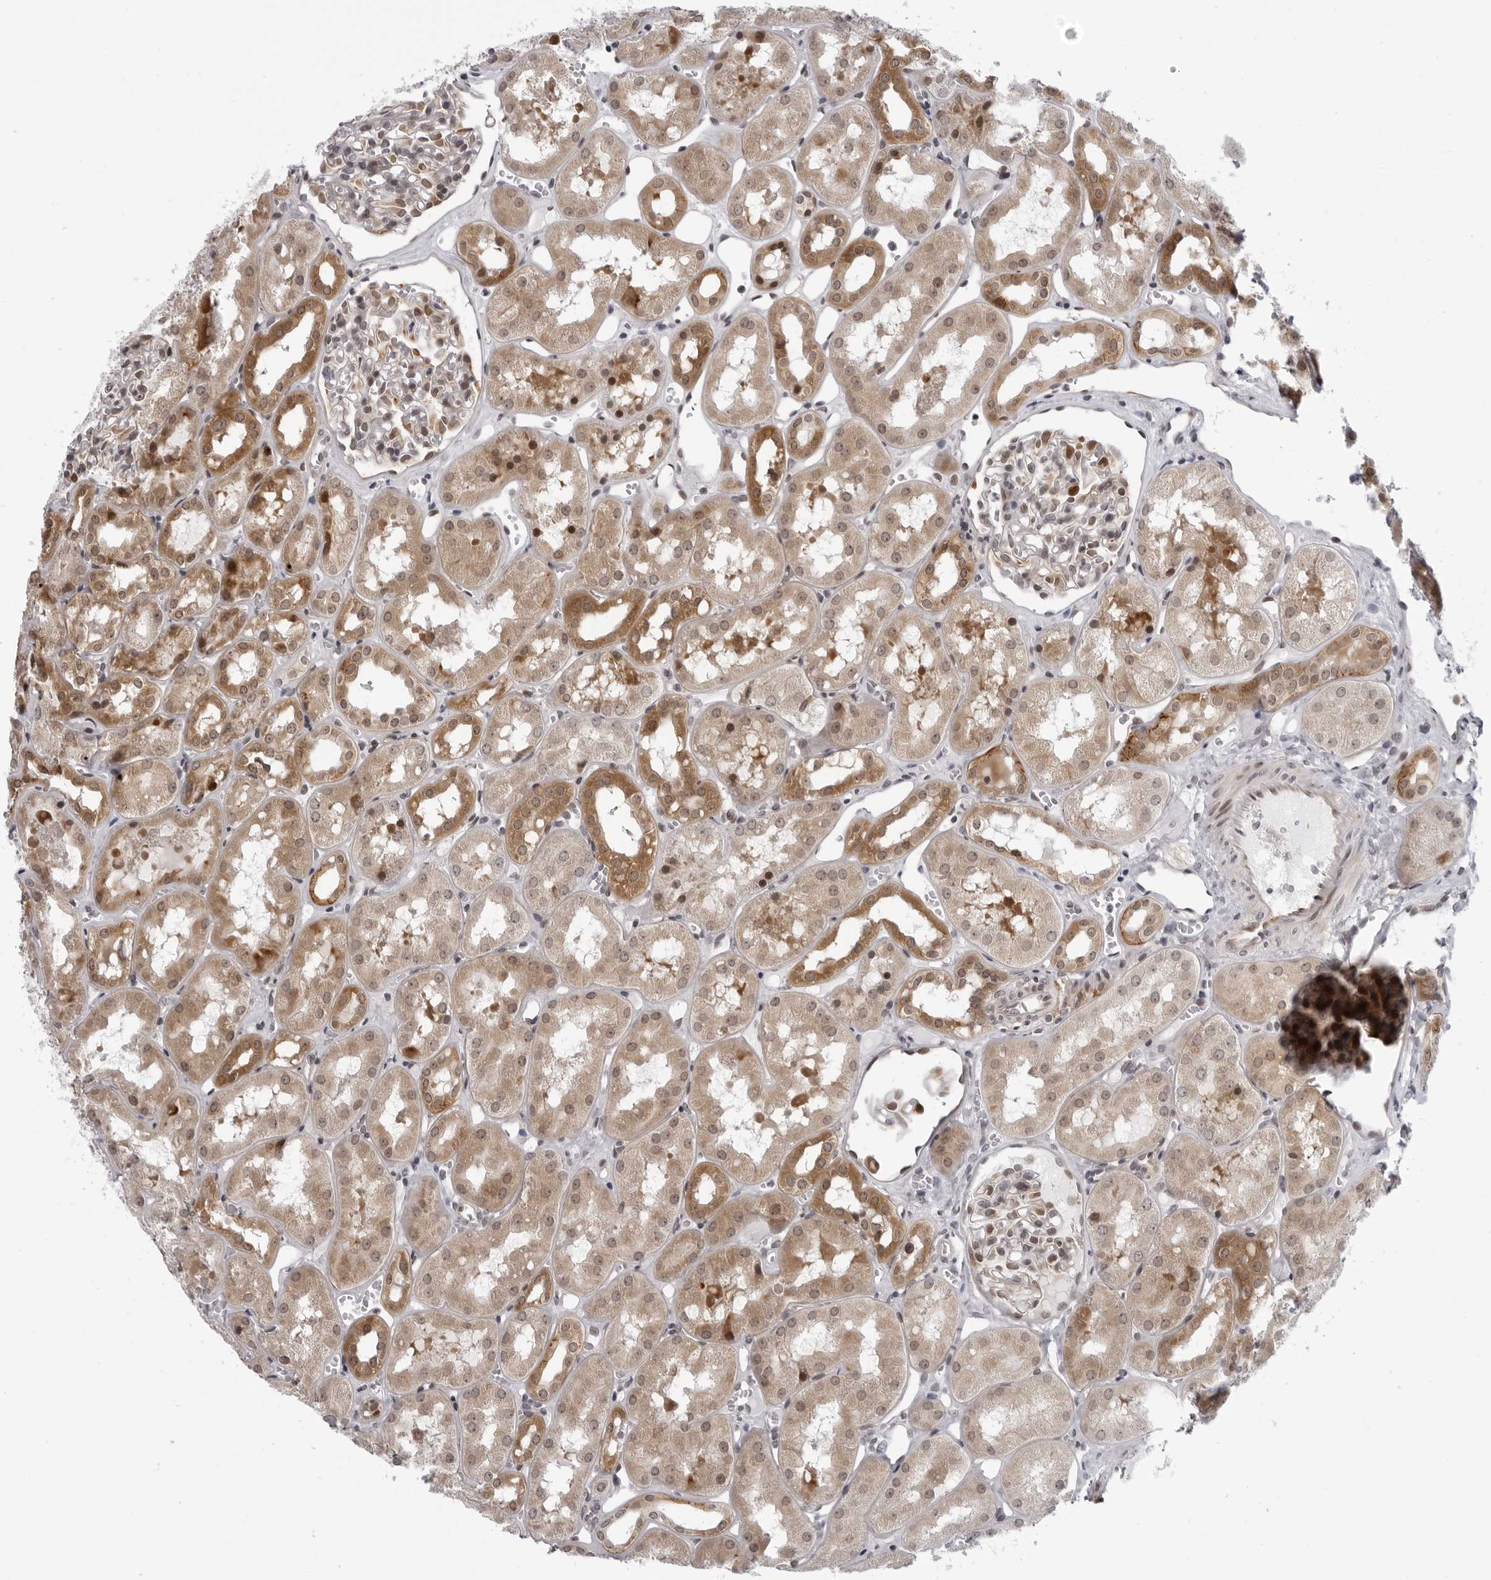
{"staining": {"intensity": "moderate", "quantity": "<25%", "location": "nuclear"}, "tissue": "kidney", "cell_type": "Cells in glomeruli", "image_type": "normal", "snomed": [{"axis": "morphology", "description": "Normal tissue, NOS"}, {"axis": "topography", "description": "Kidney"}], "caption": "Unremarkable kidney displays moderate nuclear positivity in approximately <25% of cells in glomeruli The staining was performed using DAB, with brown indicating positive protein expression. Nuclei are stained blue with hematoxylin..", "gene": "GCSAML", "patient": {"sex": "male", "age": 16}}